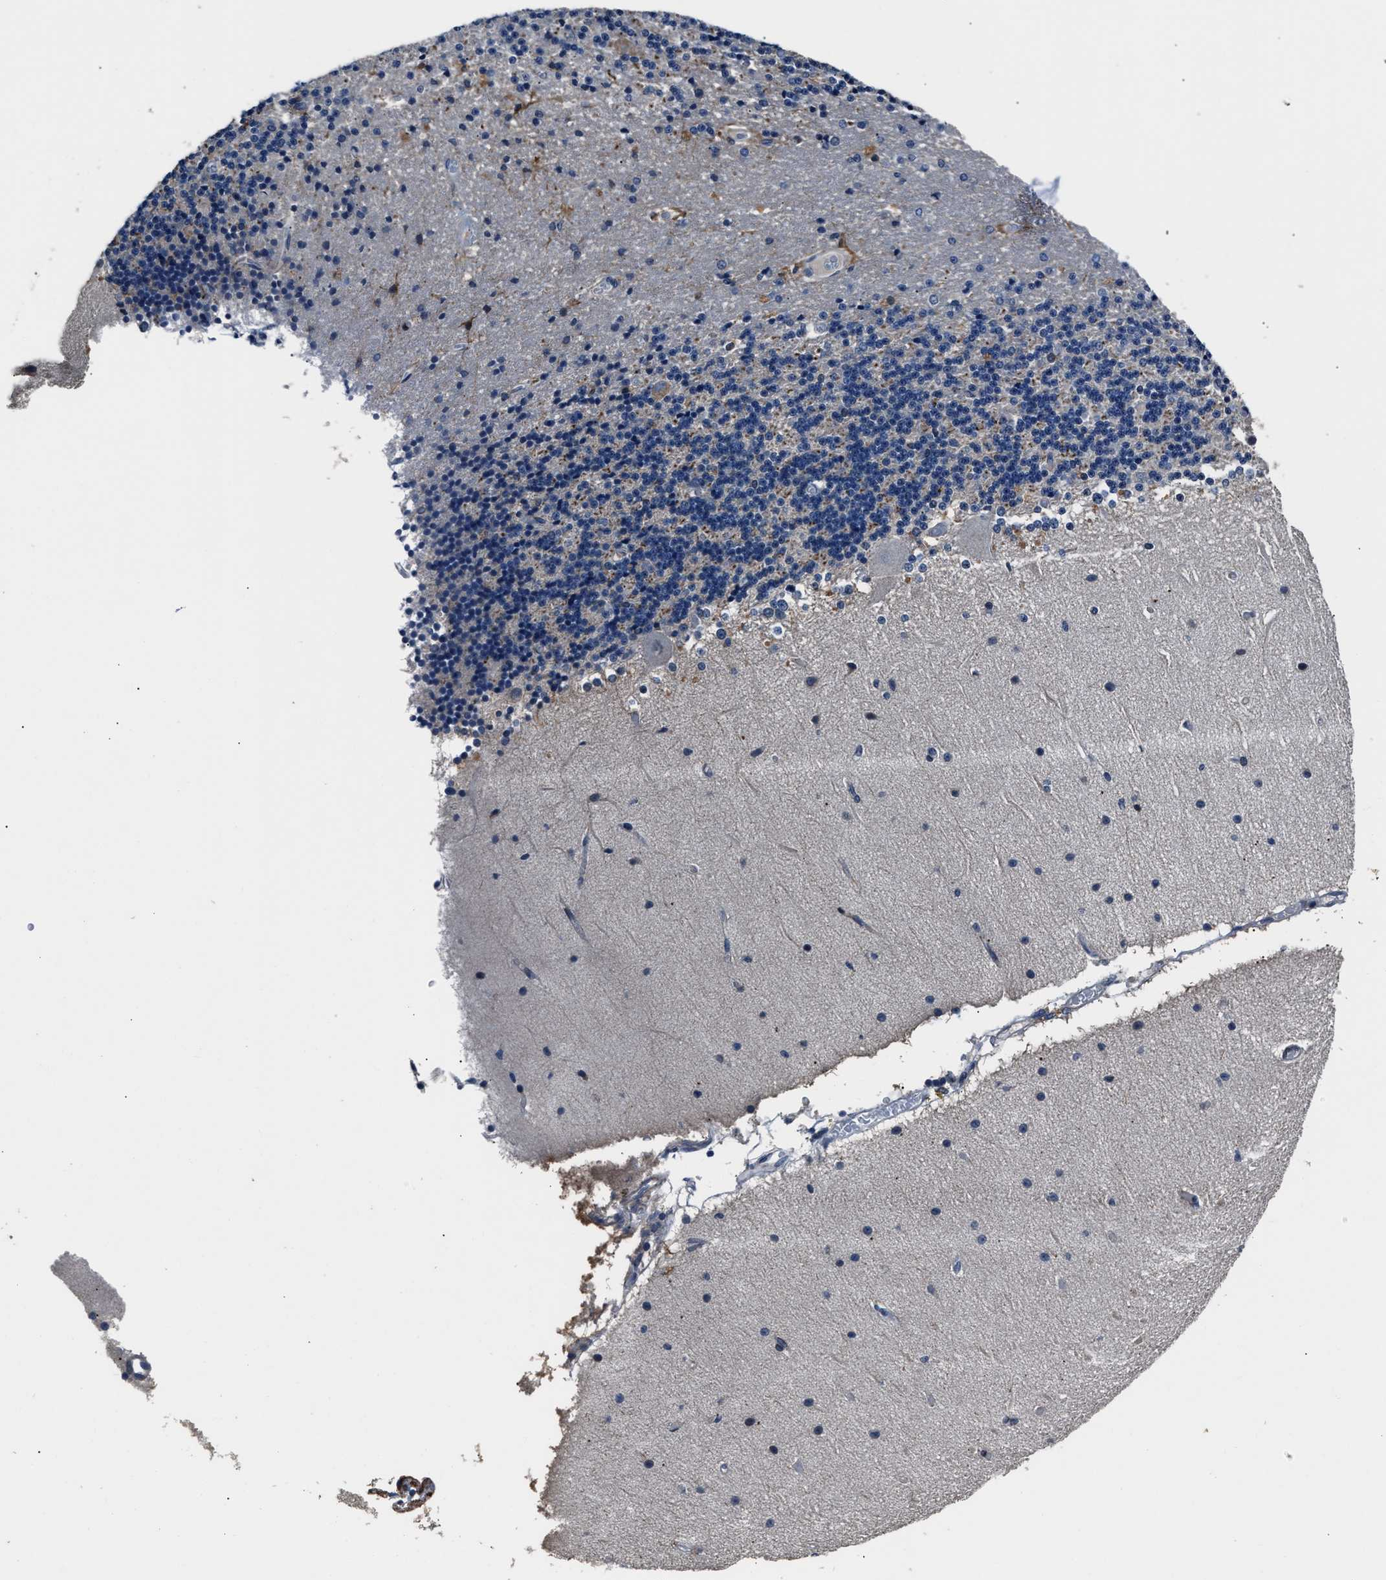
{"staining": {"intensity": "weak", "quantity": "25%-75%", "location": "cytoplasmic/membranous"}, "tissue": "cerebellum", "cell_type": "Cells in granular layer", "image_type": "normal", "snomed": [{"axis": "morphology", "description": "Normal tissue, NOS"}, {"axis": "topography", "description": "Cerebellum"}], "caption": "Weak cytoplasmic/membranous staining for a protein is identified in approximately 25%-75% of cells in granular layer of unremarkable cerebellum using immunohistochemistry.", "gene": "DNAJC24", "patient": {"sex": "female", "age": 54}}